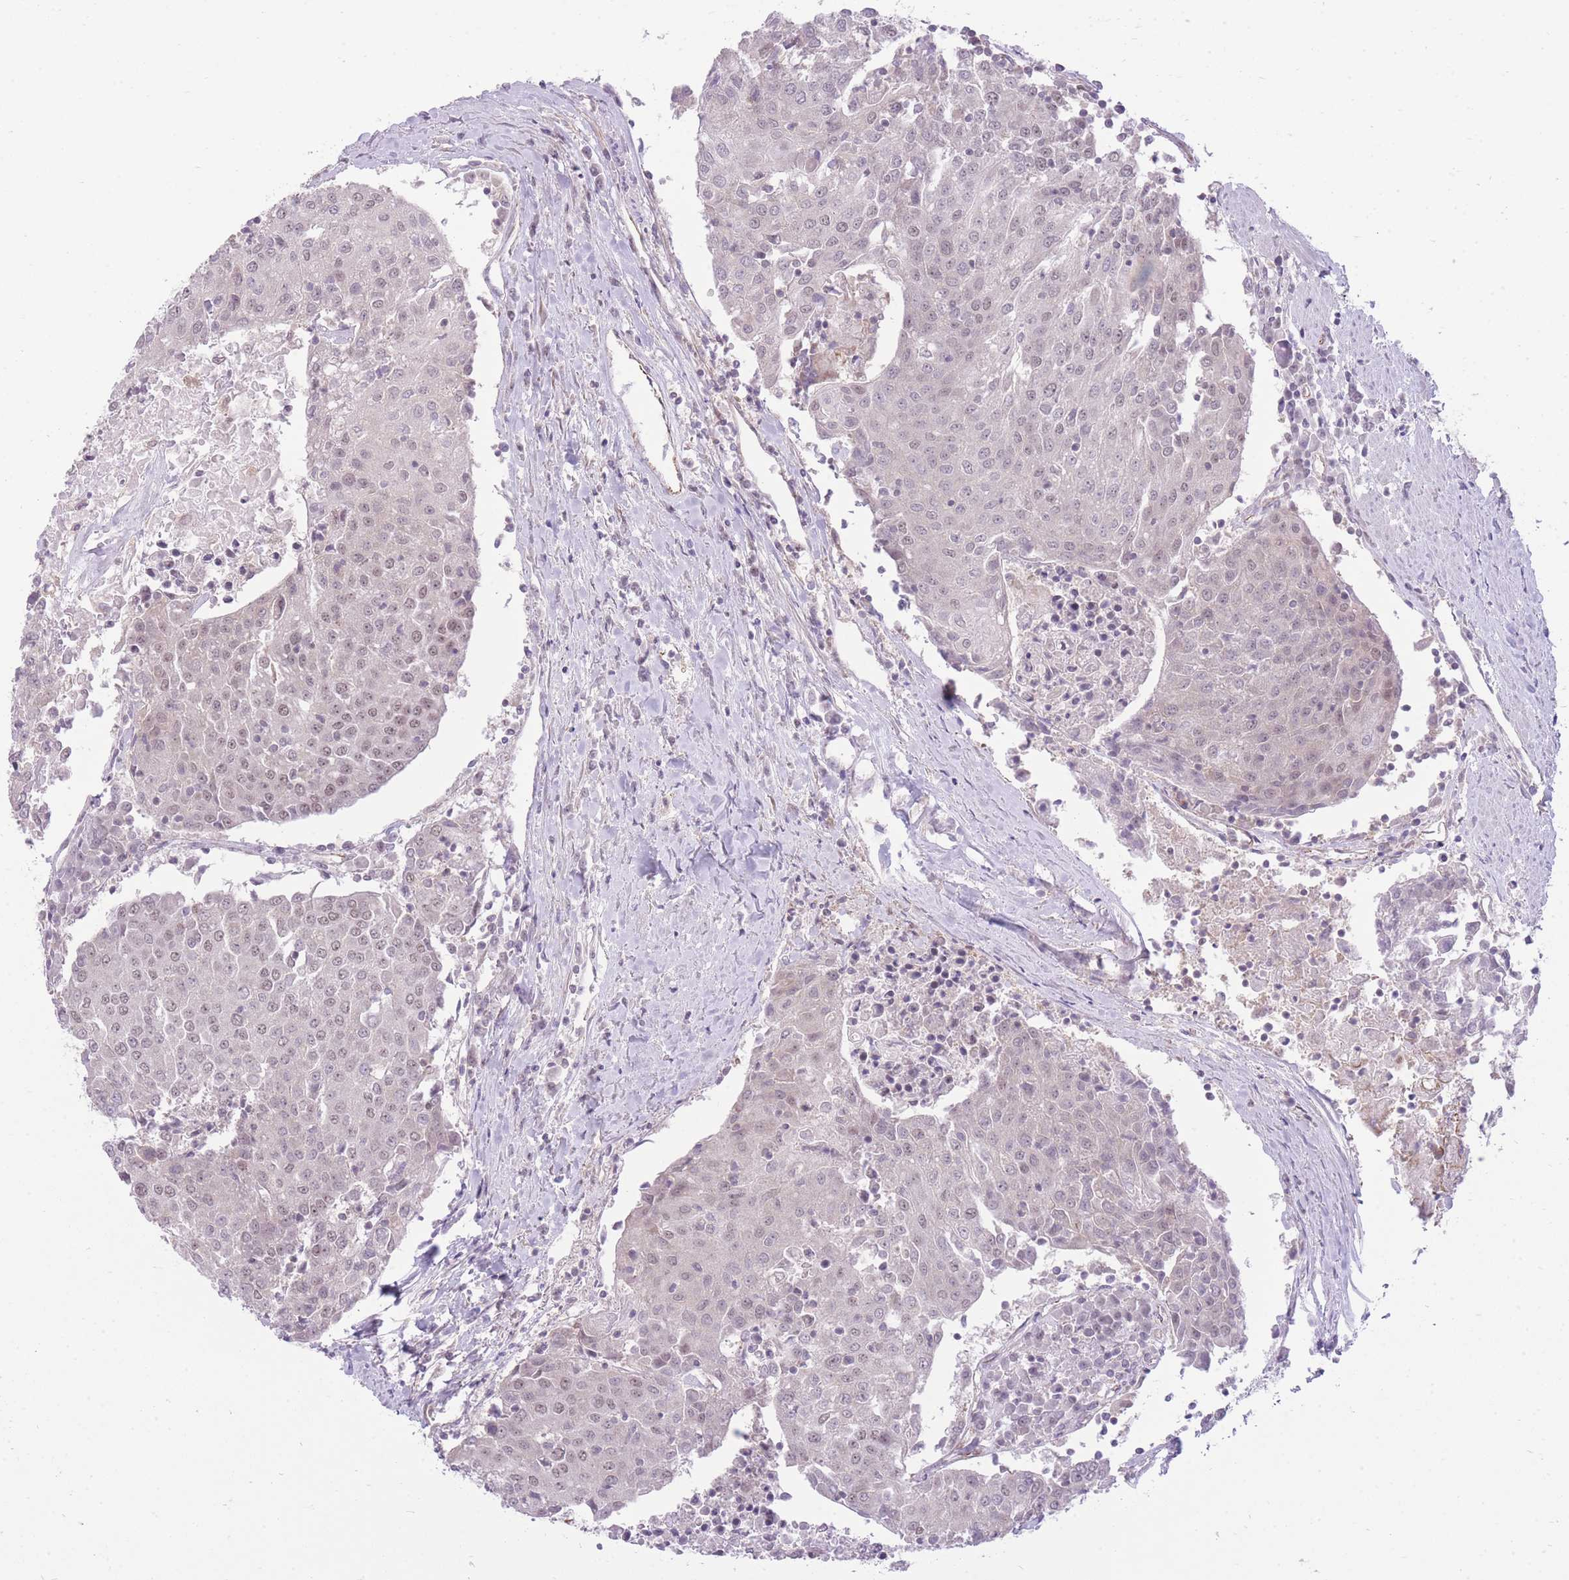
{"staining": {"intensity": "weak", "quantity": ">75%", "location": "nuclear"}, "tissue": "urothelial cancer", "cell_type": "Tumor cells", "image_type": "cancer", "snomed": [{"axis": "morphology", "description": "Urothelial carcinoma, High grade"}, {"axis": "topography", "description": "Urinary bladder"}], "caption": "IHC (DAB (3,3'-diaminobenzidine)) staining of urothelial cancer reveals weak nuclear protein positivity in approximately >75% of tumor cells. (DAB (3,3'-diaminobenzidine) IHC with brightfield microscopy, high magnification).", "gene": "ELL", "patient": {"sex": "female", "age": 85}}